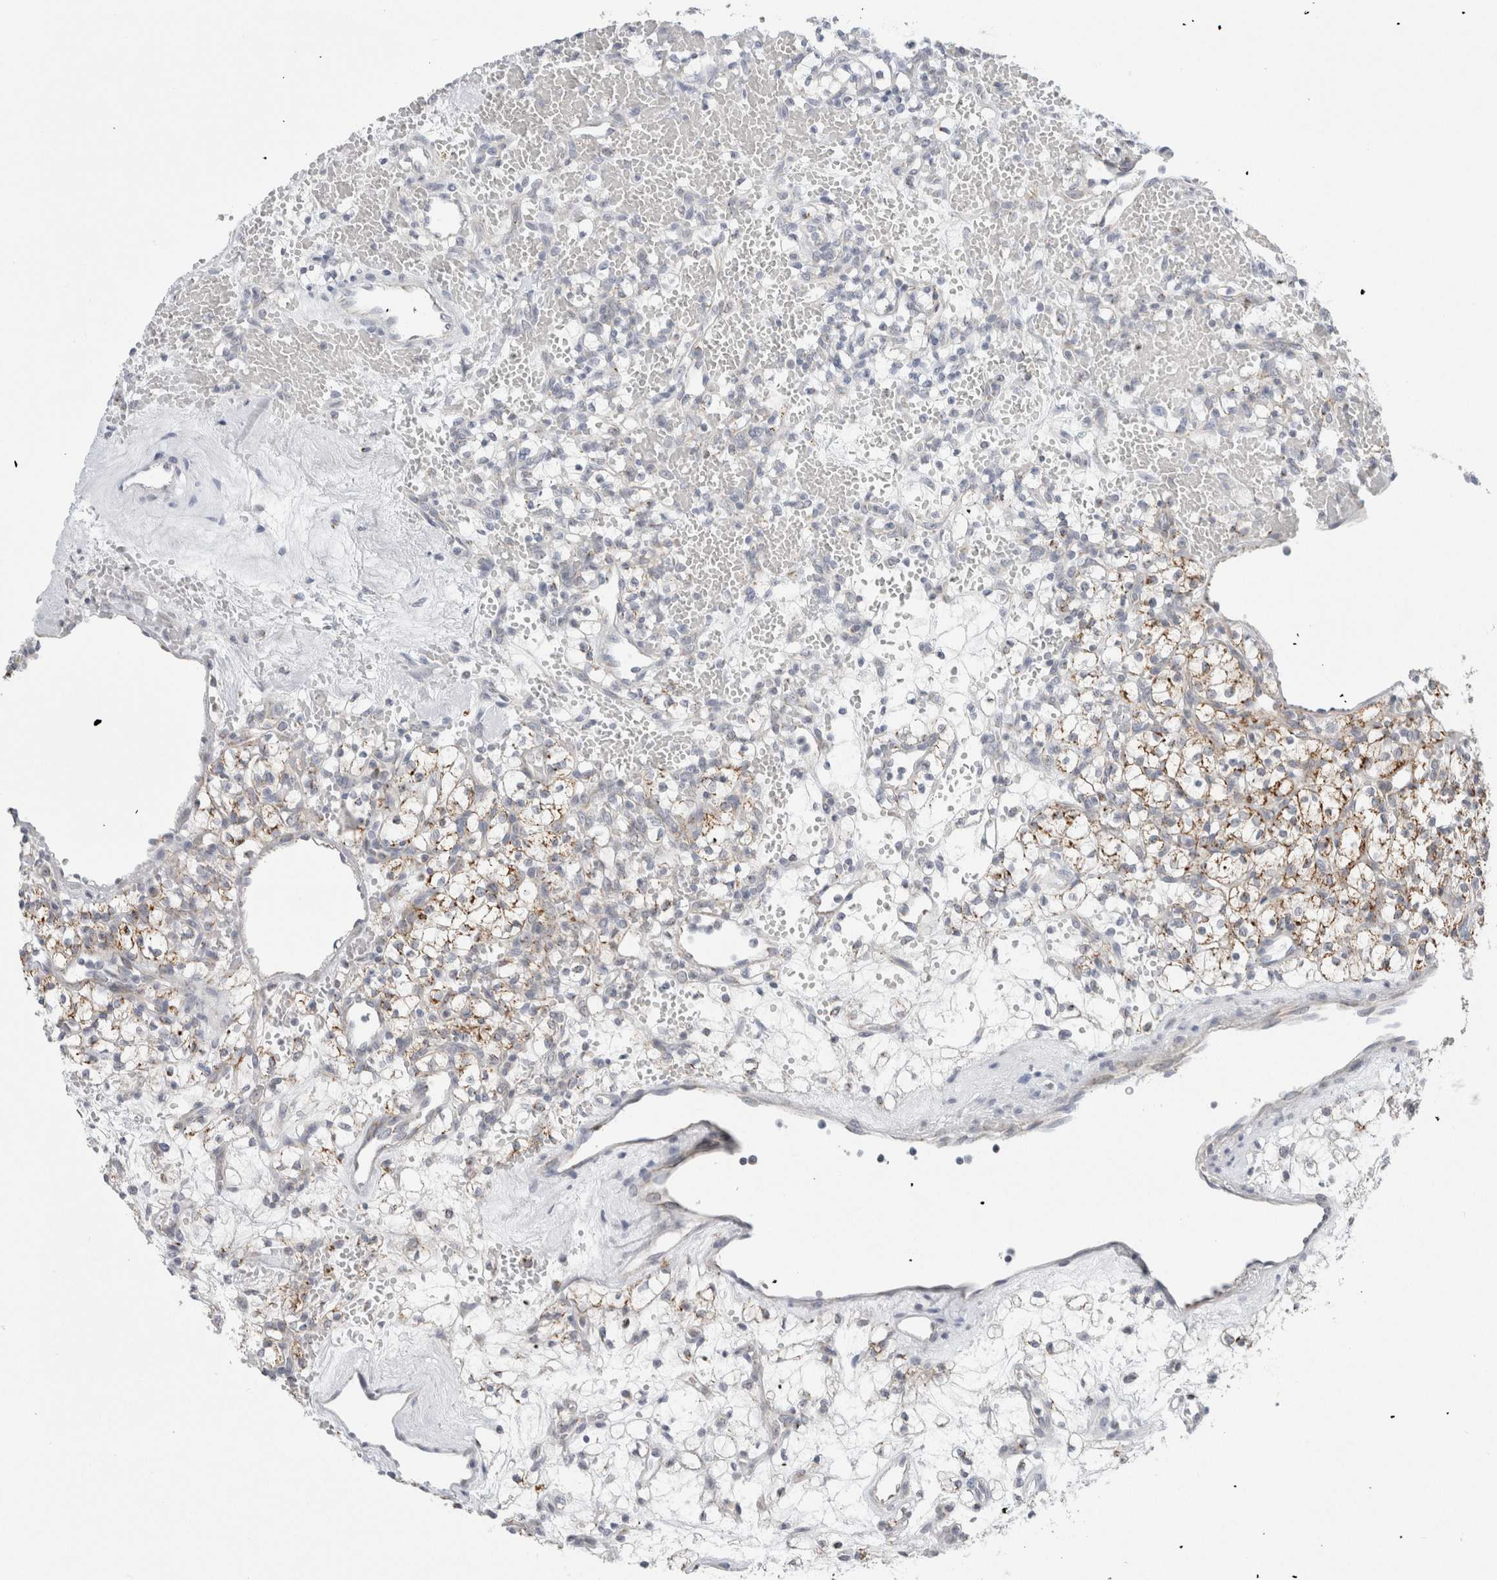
{"staining": {"intensity": "moderate", "quantity": "25%-75%", "location": "cytoplasmic/membranous"}, "tissue": "renal cancer", "cell_type": "Tumor cells", "image_type": "cancer", "snomed": [{"axis": "morphology", "description": "Adenocarcinoma, NOS"}, {"axis": "topography", "description": "Kidney"}], "caption": "High-magnification brightfield microscopy of renal cancer stained with DAB (brown) and counterstained with hematoxylin (blue). tumor cells exhibit moderate cytoplasmic/membranous staining is identified in approximately25%-75% of cells.", "gene": "FAHD1", "patient": {"sex": "female", "age": 60}}